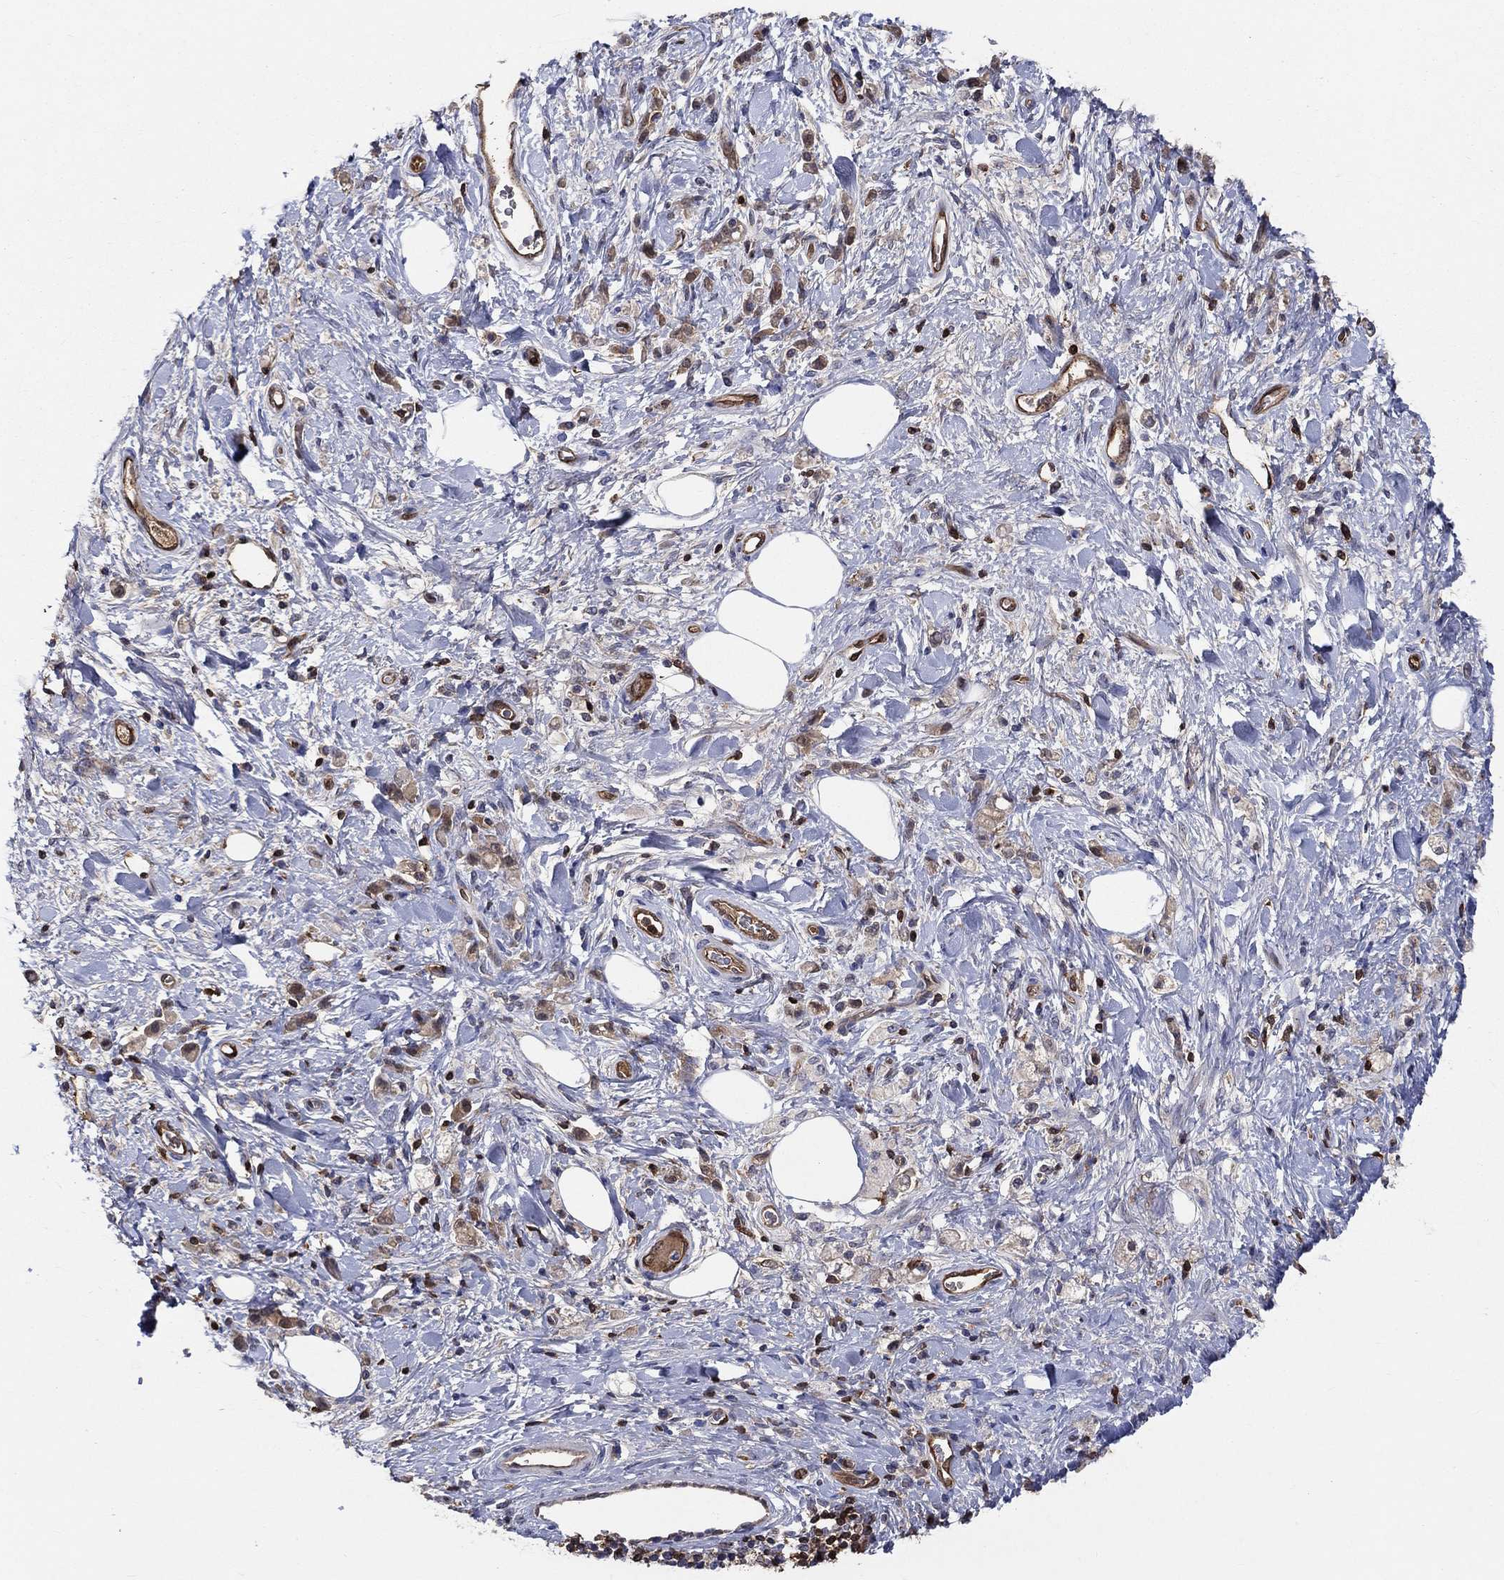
{"staining": {"intensity": "weak", "quantity": ">75%", "location": "cytoplasmic/membranous"}, "tissue": "stomach cancer", "cell_type": "Tumor cells", "image_type": "cancer", "snomed": [{"axis": "morphology", "description": "Adenocarcinoma, NOS"}, {"axis": "topography", "description": "Stomach"}], "caption": "Brown immunohistochemical staining in human stomach adenocarcinoma reveals weak cytoplasmic/membranous positivity in approximately >75% of tumor cells. (DAB IHC, brown staining for protein, blue staining for nuclei).", "gene": "AGFG2", "patient": {"sex": "male", "age": 77}}